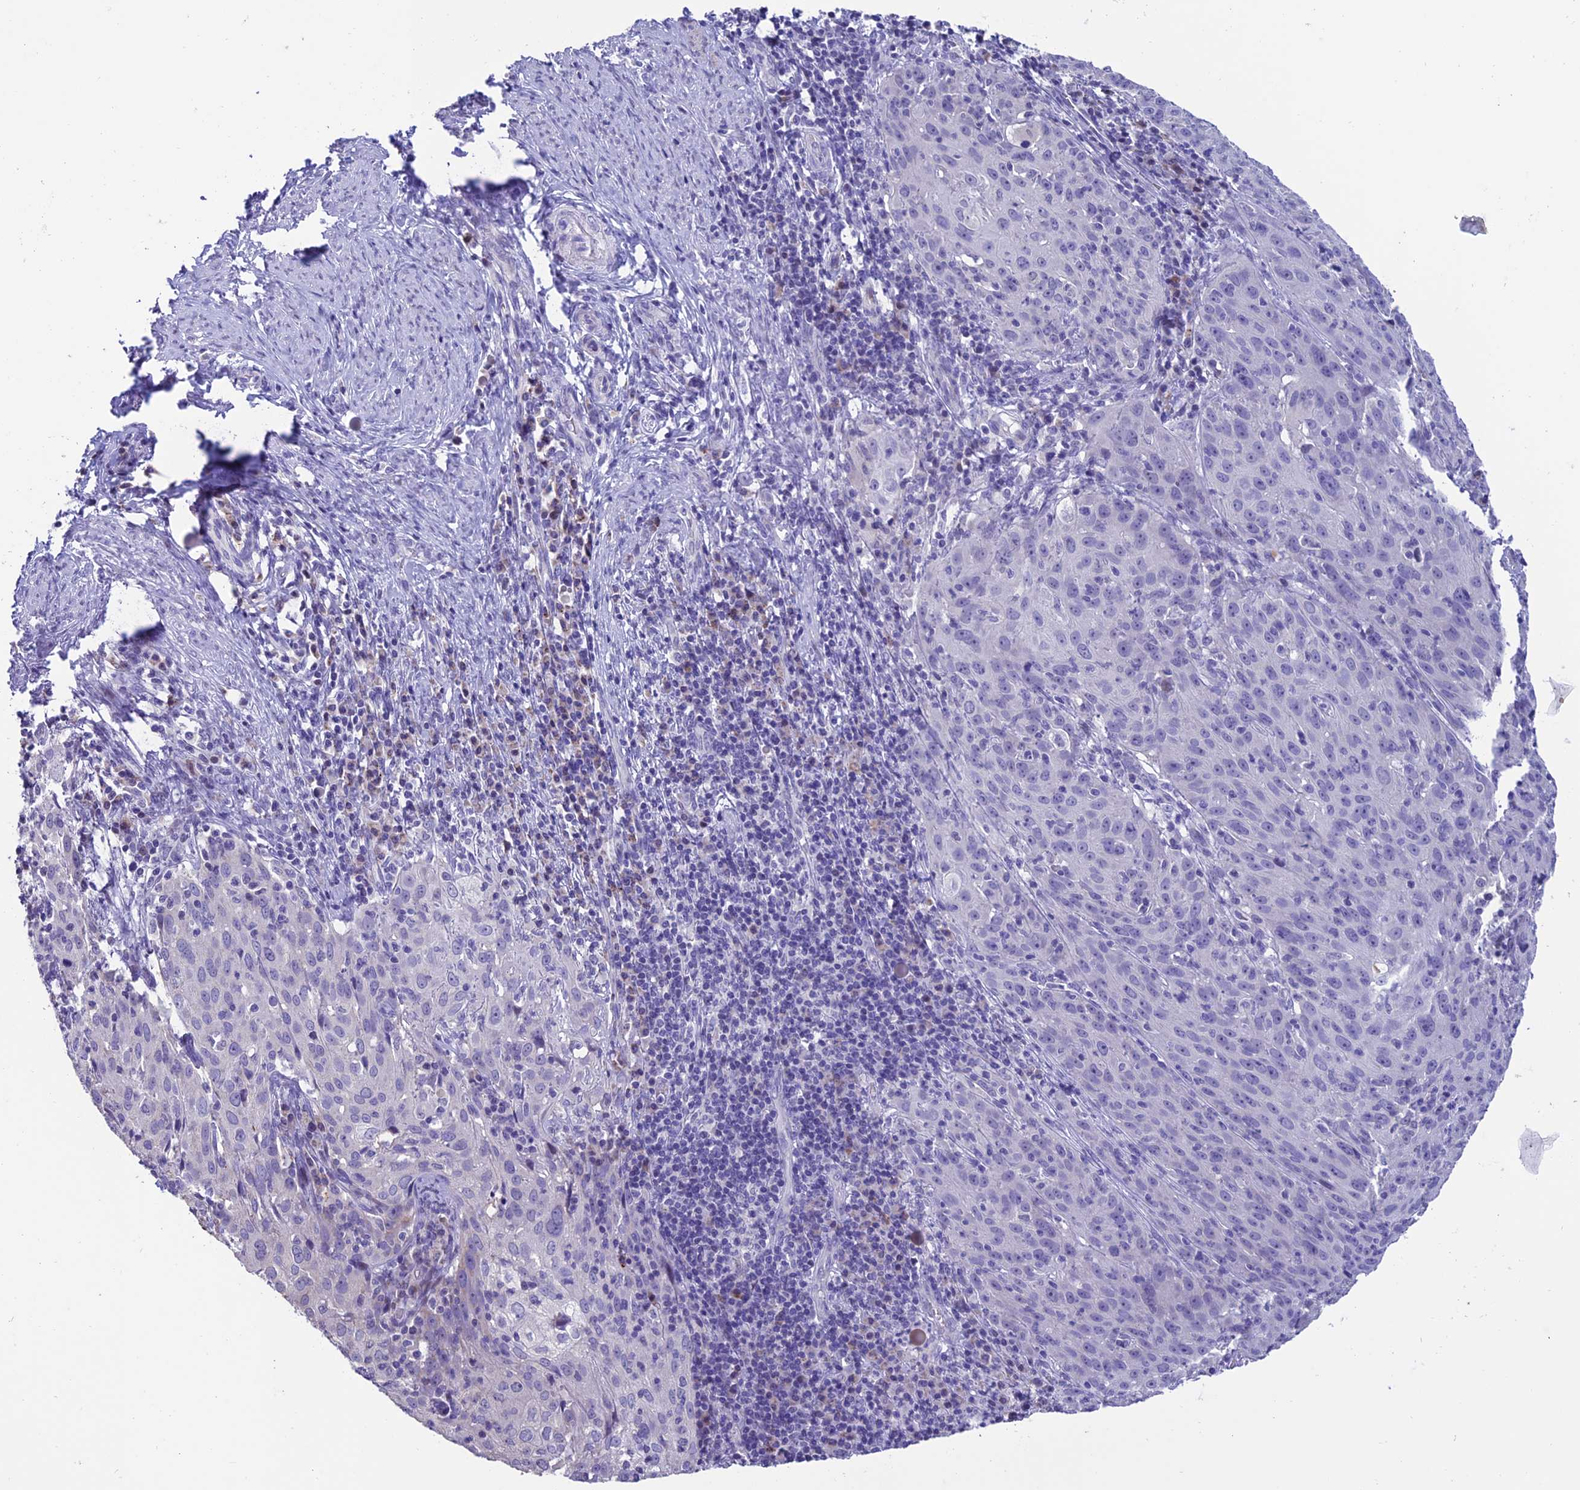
{"staining": {"intensity": "negative", "quantity": "none", "location": "none"}, "tissue": "cervical cancer", "cell_type": "Tumor cells", "image_type": "cancer", "snomed": [{"axis": "morphology", "description": "Squamous cell carcinoma, NOS"}, {"axis": "topography", "description": "Cervix"}], "caption": "High magnification brightfield microscopy of cervical cancer stained with DAB (3,3'-diaminobenzidine) (brown) and counterstained with hematoxylin (blue): tumor cells show no significant staining.", "gene": "SLC10A1", "patient": {"sex": "female", "age": 50}}